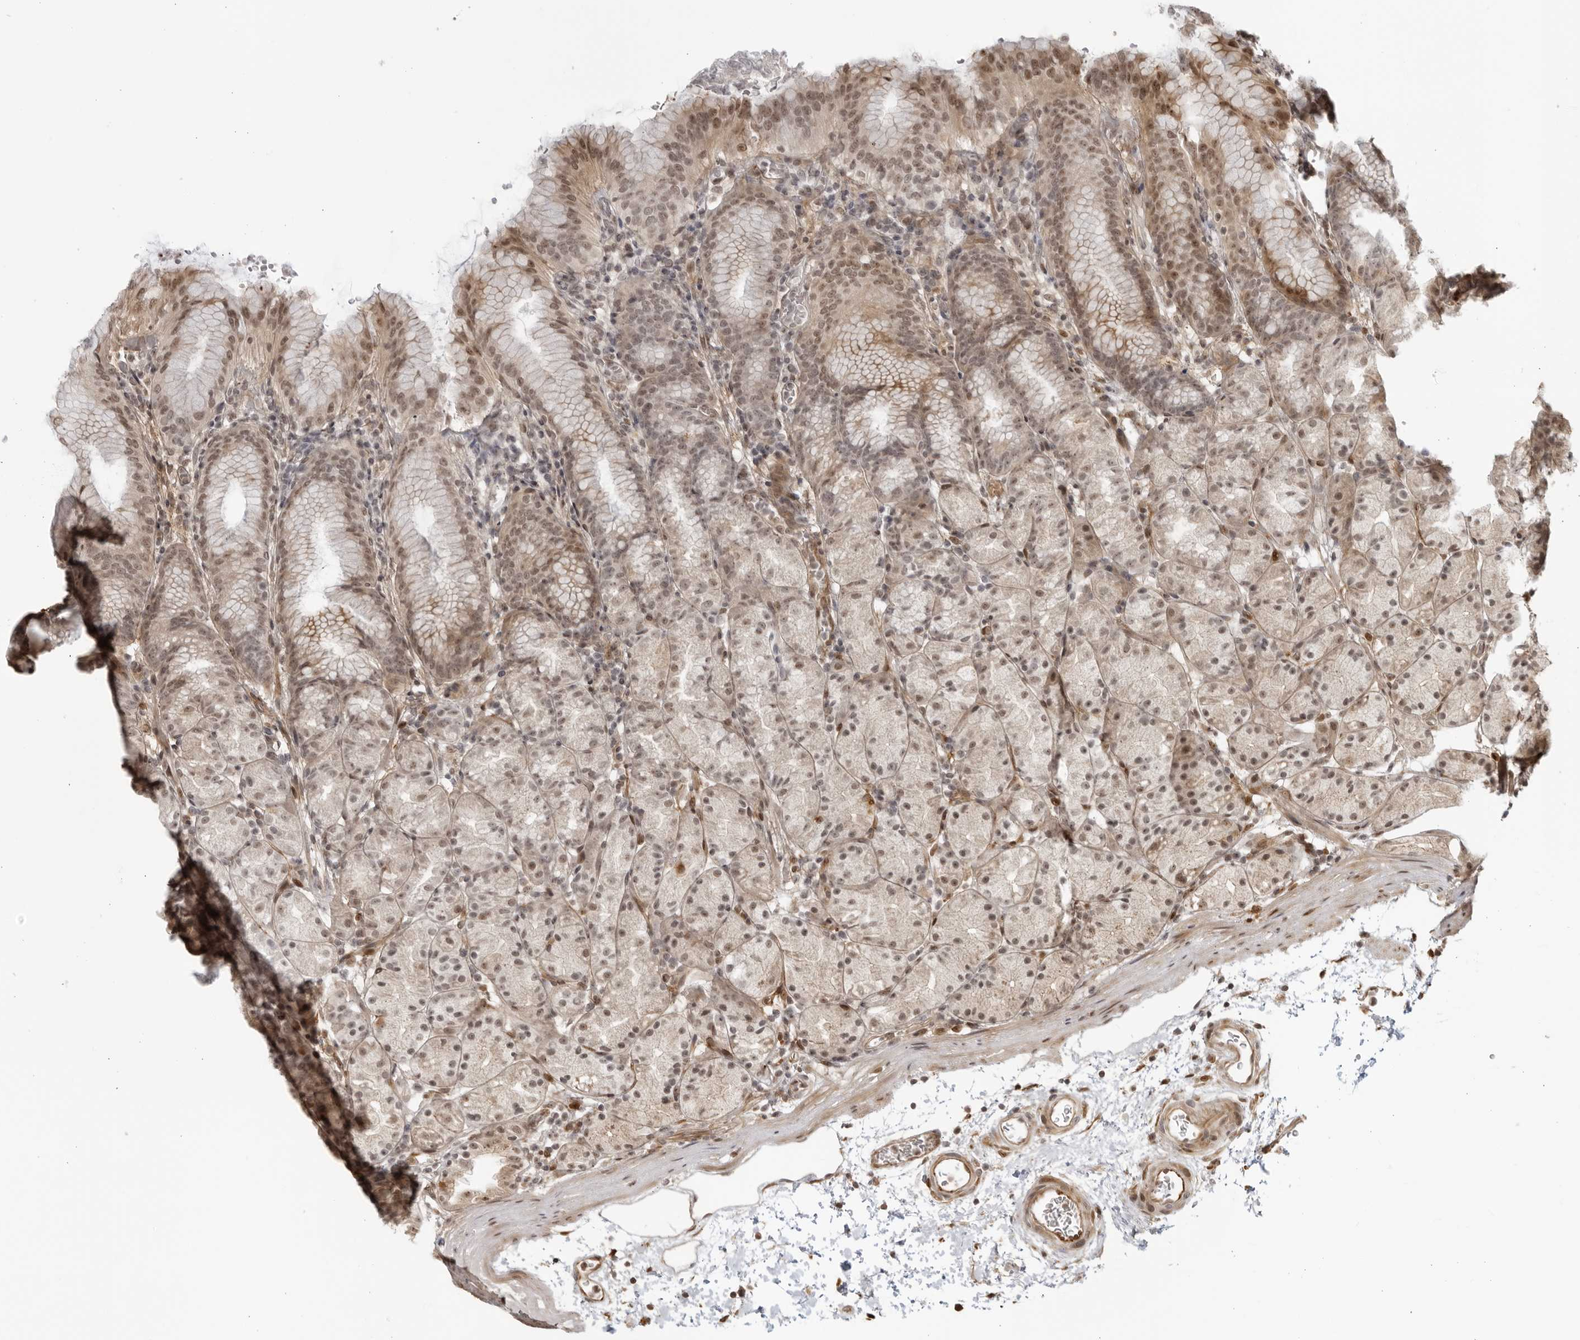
{"staining": {"intensity": "moderate", "quantity": "25%-75%", "location": "cytoplasmic/membranous,nuclear"}, "tissue": "stomach", "cell_type": "Glandular cells", "image_type": "normal", "snomed": [{"axis": "morphology", "description": "Normal tissue, NOS"}, {"axis": "topography", "description": "Stomach, upper"}], "caption": "IHC photomicrograph of benign stomach stained for a protein (brown), which displays medium levels of moderate cytoplasmic/membranous,nuclear positivity in about 25%-75% of glandular cells.", "gene": "TCF21", "patient": {"sex": "male", "age": 48}}